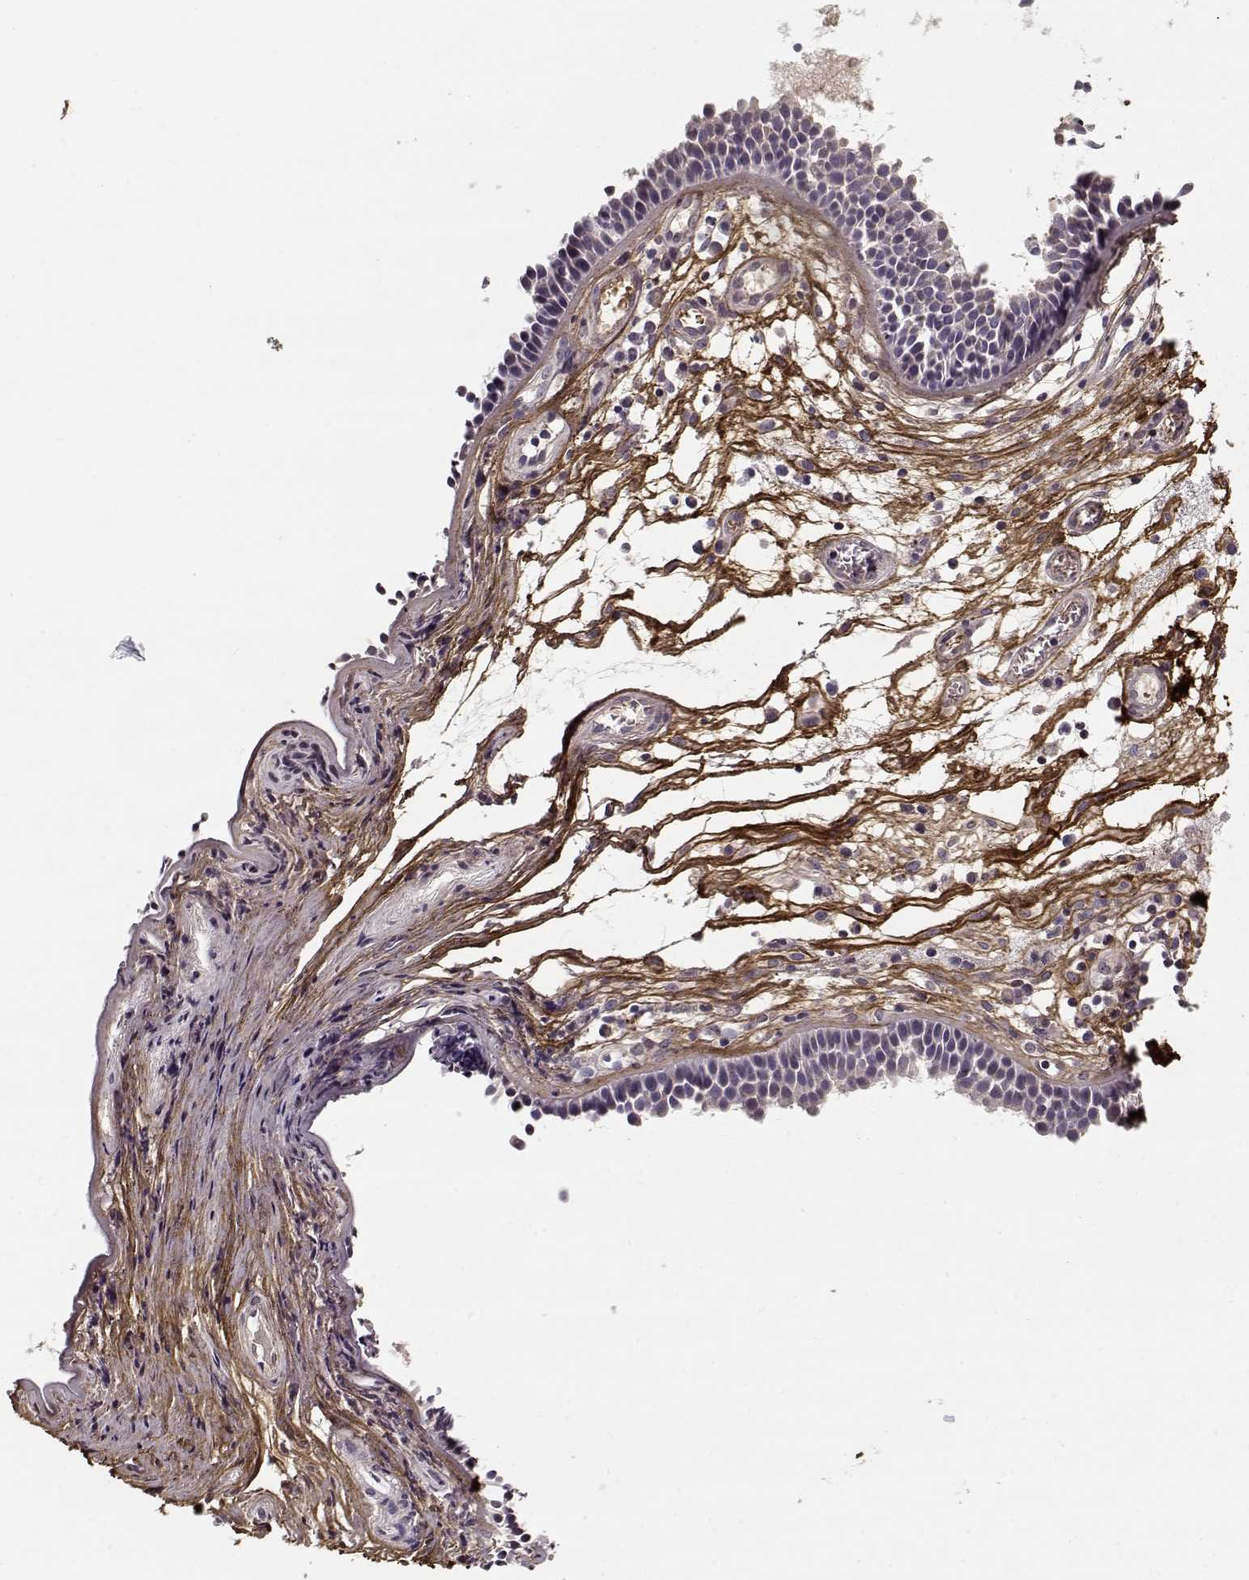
{"staining": {"intensity": "negative", "quantity": "none", "location": "none"}, "tissue": "nasopharynx", "cell_type": "Respiratory epithelial cells", "image_type": "normal", "snomed": [{"axis": "morphology", "description": "Normal tissue, NOS"}, {"axis": "topography", "description": "Nasopharynx"}], "caption": "This micrograph is of unremarkable nasopharynx stained with immunohistochemistry to label a protein in brown with the nuclei are counter-stained blue. There is no staining in respiratory epithelial cells.", "gene": "LUM", "patient": {"sex": "male", "age": 31}}